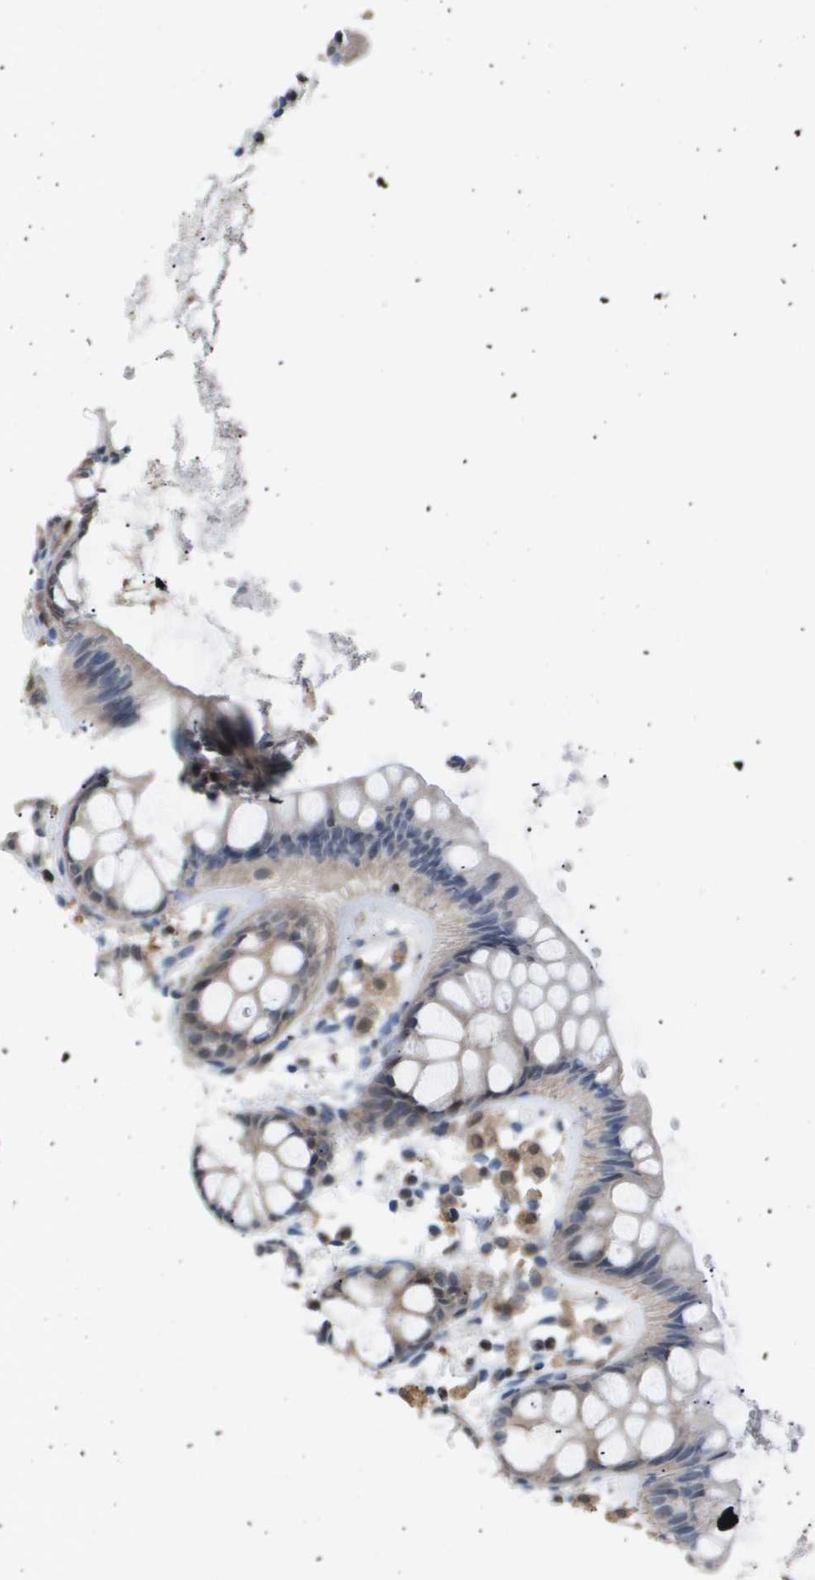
{"staining": {"intensity": "weak", "quantity": "25%-75%", "location": "cytoplasmic/membranous,nuclear"}, "tissue": "rectum", "cell_type": "Glandular cells", "image_type": "normal", "snomed": [{"axis": "morphology", "description": "Normal tissue, NOS"}, {"axis": "topography", "description": "Rectum"}], "caption": "Immunohistochemistry (IHC) micrograph of unremarkable human rectum stained for a protein (brown), which exhibits low levels of weak cytoplasmic/membranous,nuclear expression in approximately 25%-75% of glandular cells.", "gene": "AKR1A1", "patient": {"sex": "female", "age": 66}}